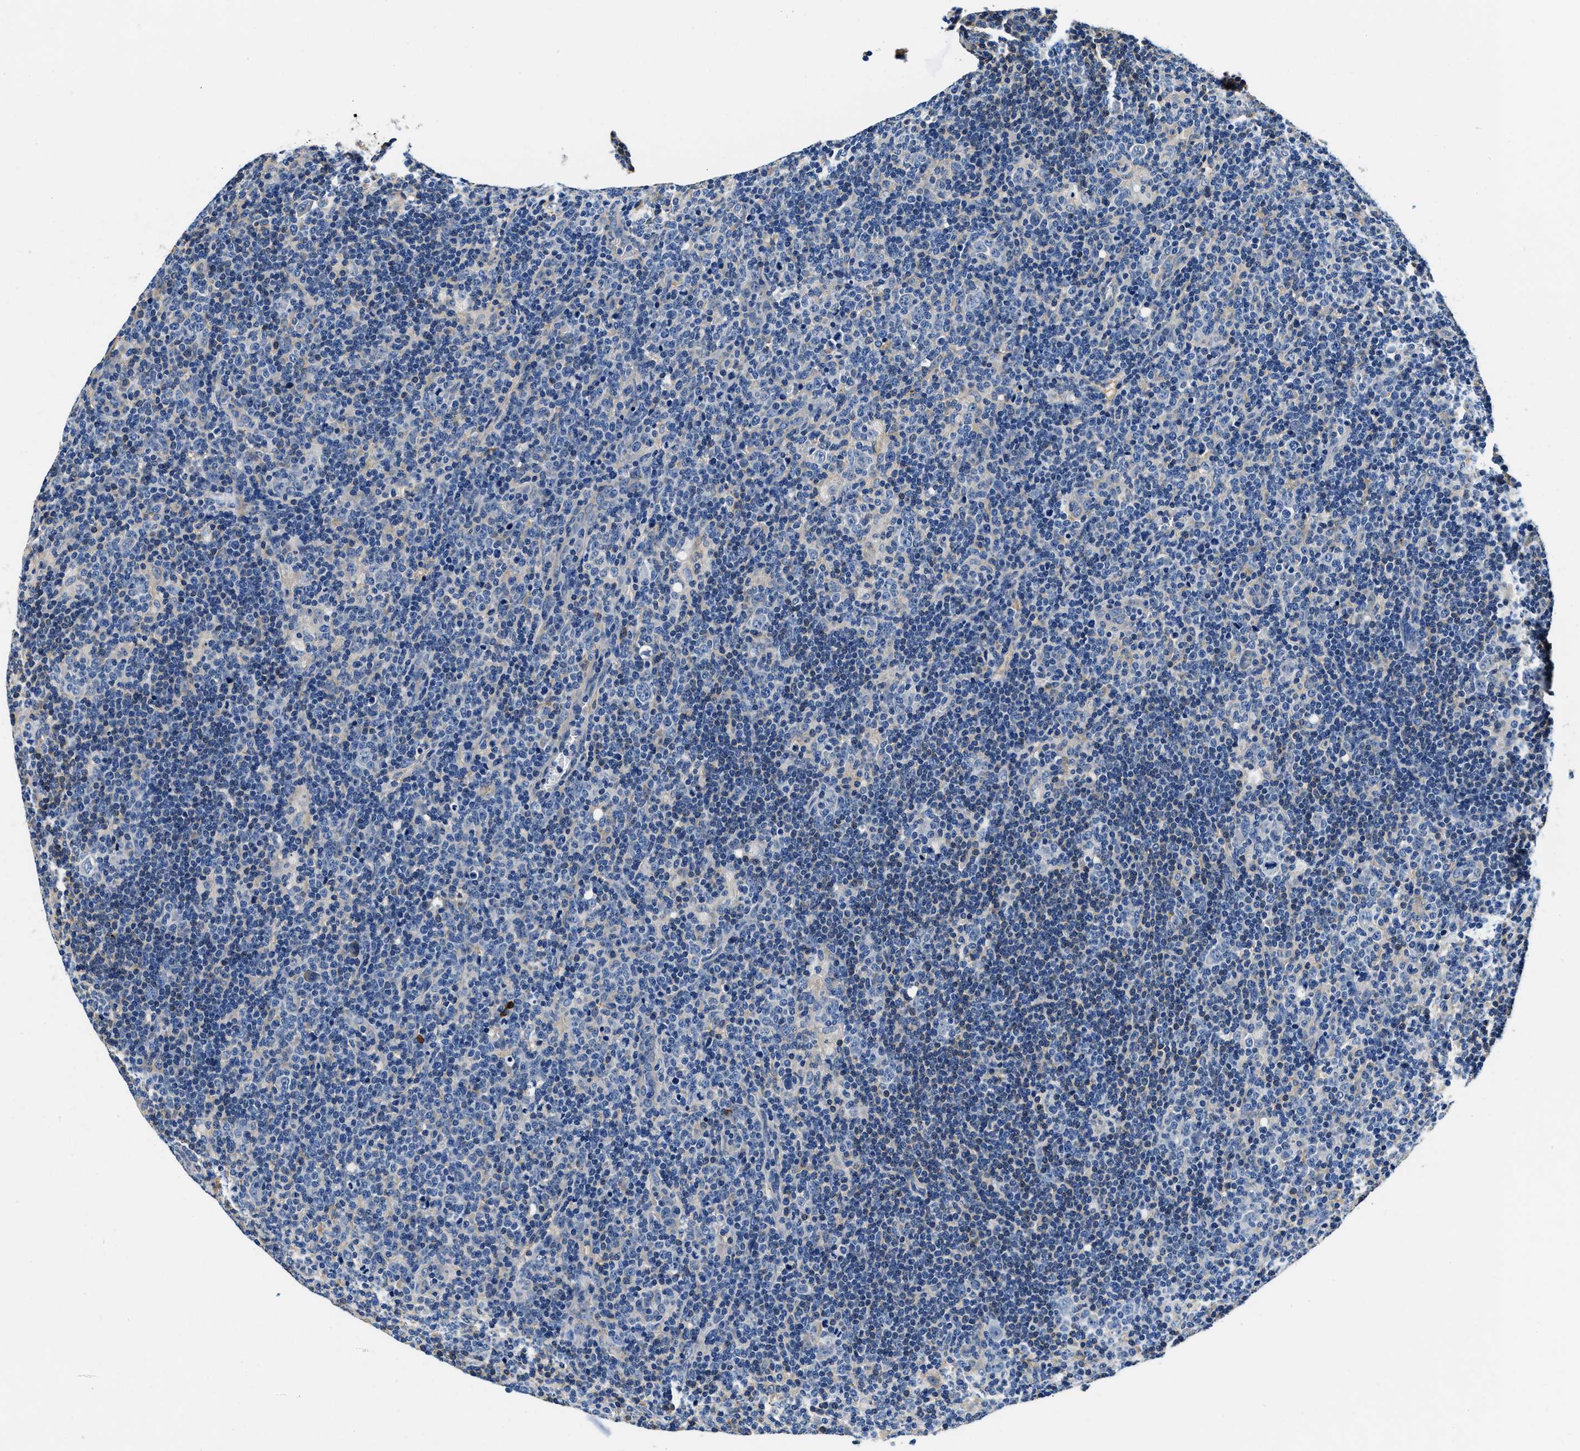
{"staining": {"intensity": "negative", "quantity": "none", "location": "none"}, "tissue": "lymphoma", "cell_type": "Tumor cells", "image_type": "cancer", "snomed": [{"axis": "morphology", "description": "Hodgkin's disease, NOS"}, {"axis": "topography", "description": "Lymph node"}], "caption": "Tumor cells are negative for brown protein staining in Hodgkin's disease.", "gene": "ZFAND3", "patient": {"sex": "female", "age": 57}}